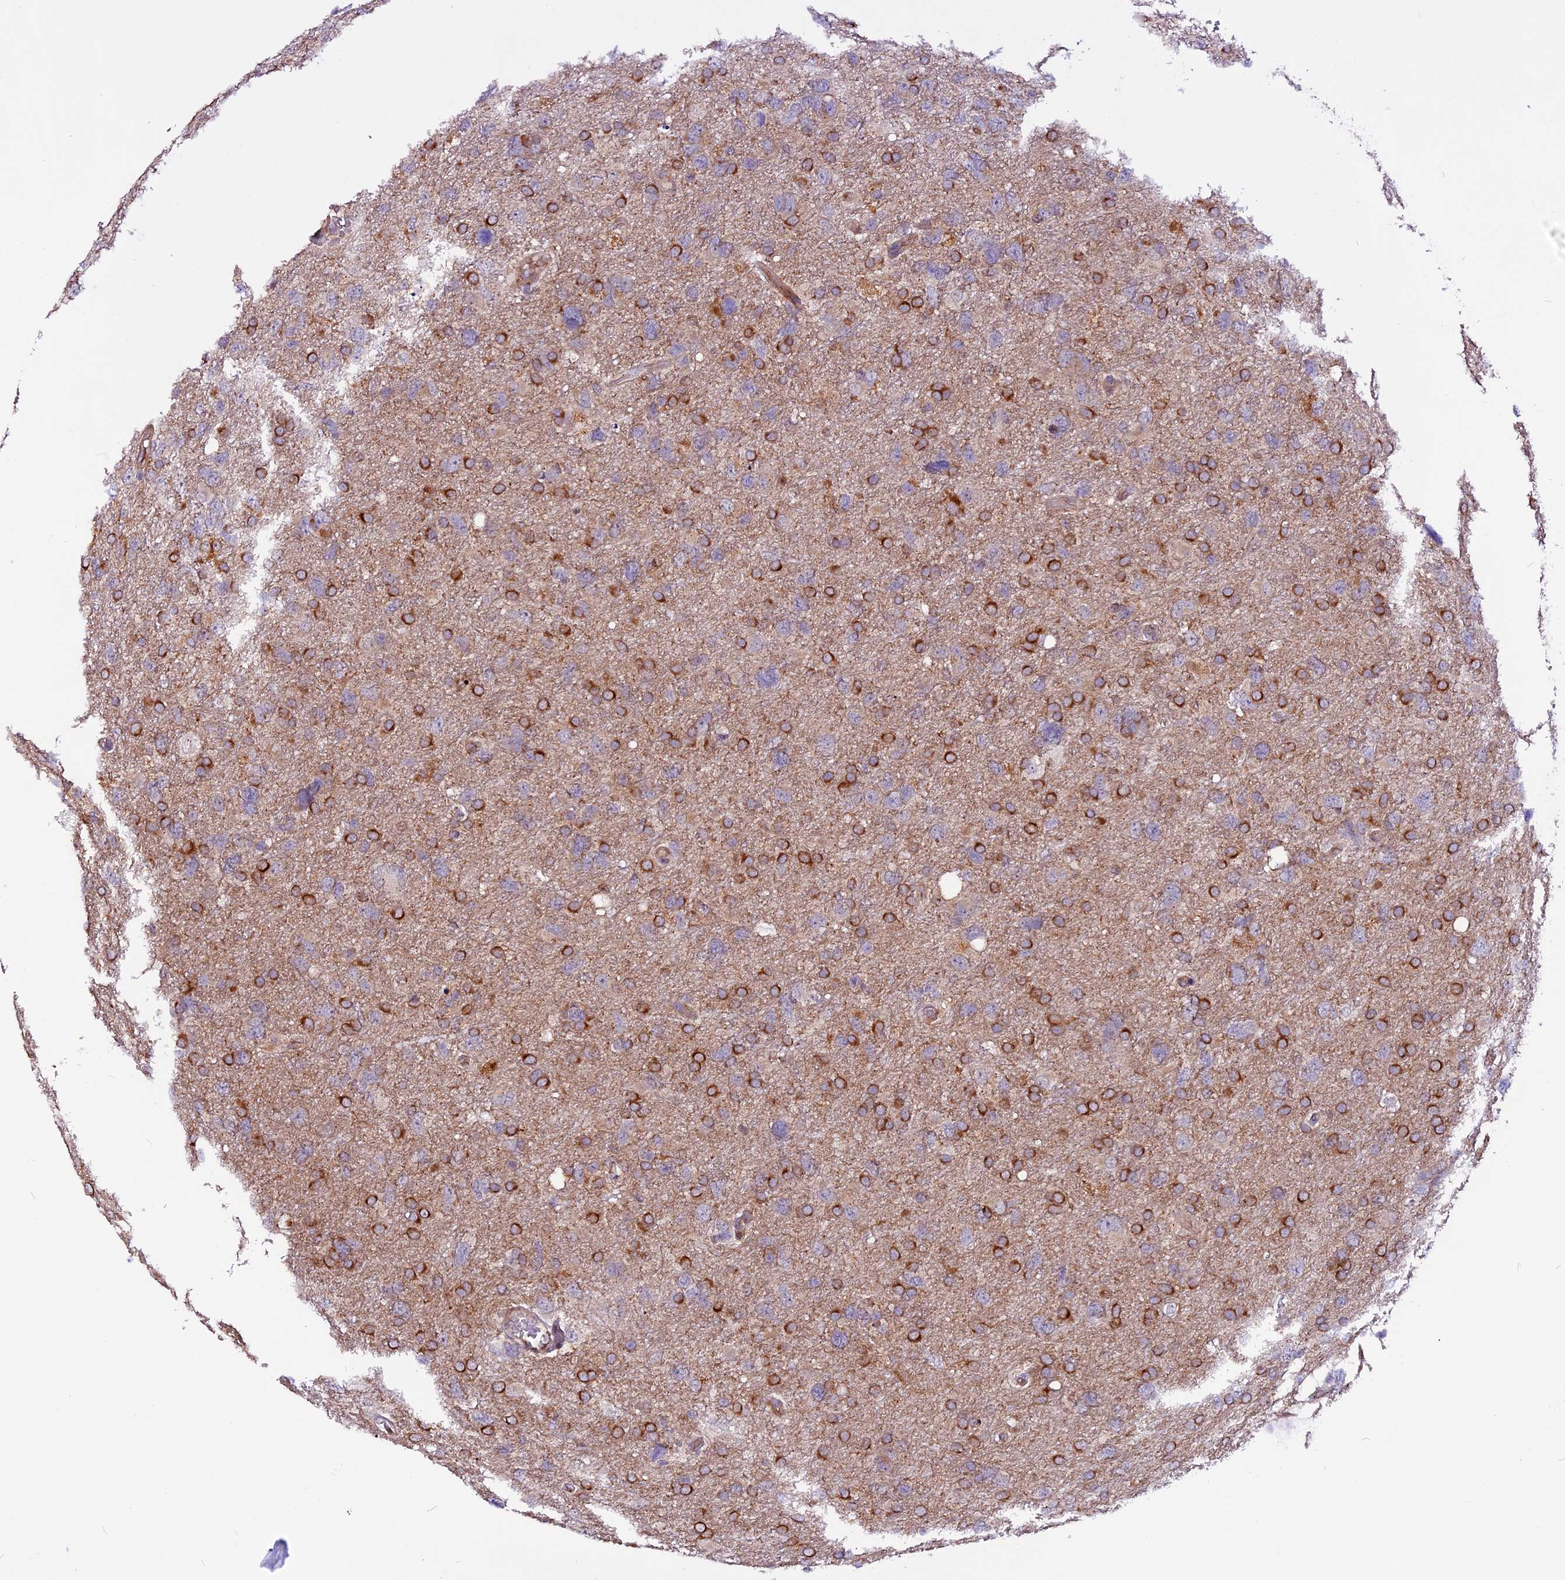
{"staining": {"intensity": "strong", "quantity": "25%-75%", "location": "cytoplasmic/membranous"}, "tissue": "glioma", "cell_type": "Tumor cells", "image_type": "cancer", "snomed": [{"axis": "morphology", "description": "Glioma, malignant, High grade"}, {"axis": "topography", "description": "Brain"}], "caption": "The immunohistochemical stain highlights strong cytoplasmic/membranous positivity in tumor cells of glioma tissue. The staining was performed using DAB (3,3'-diaminobenzidine), with brown indicating positive protein expression. Nuclei are stained blue with hematoxylin.", "gene": "RINL", "patient": {"sex": "male", "age": 61}}